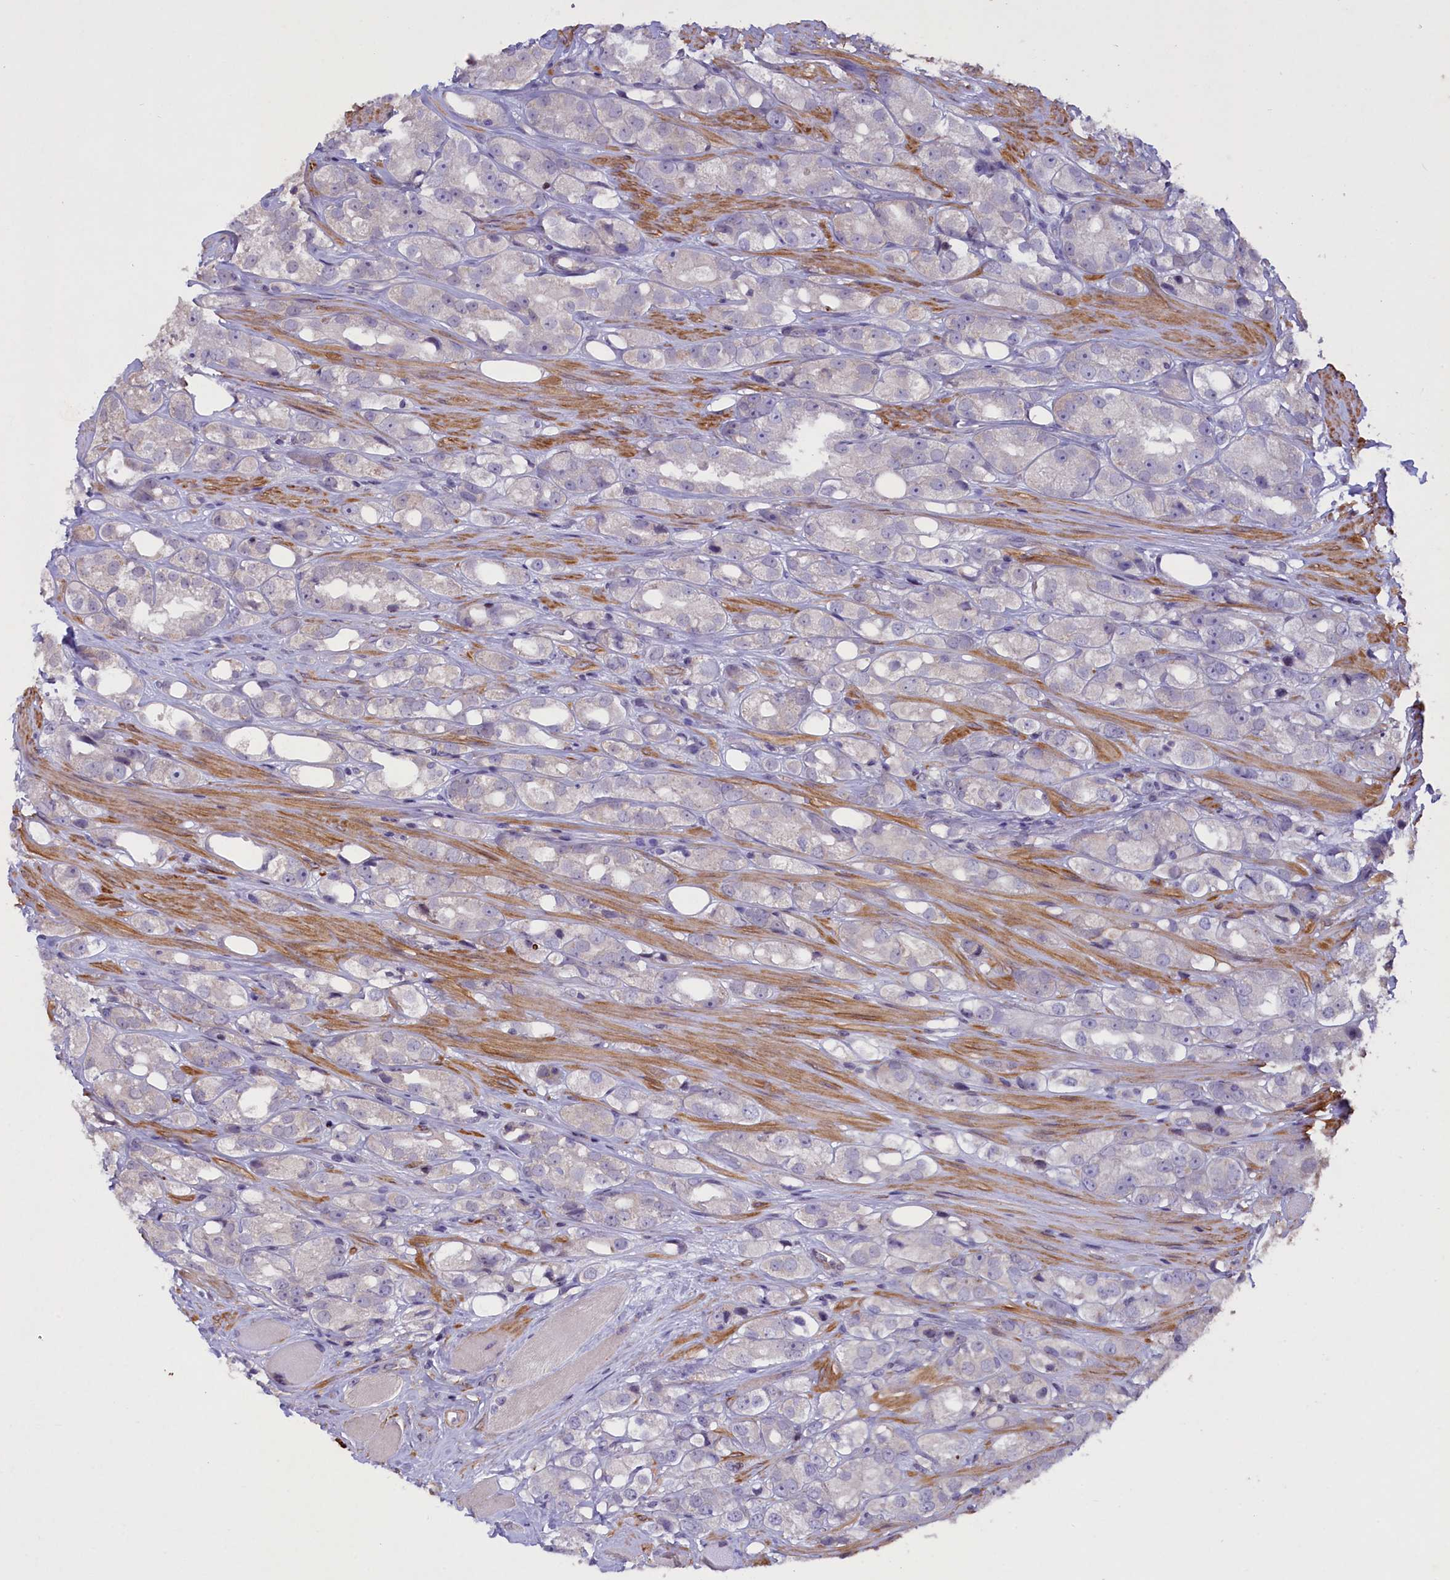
{"staining": {"intensity": "negative", "quantity": "none", "location": "none"}, "tissue": "prostate cancer", "cell_type": "Tumor cells", "image_type": "cancer", "snomed": [{"axis": "morphology", "description": "Adenocarcinoma, NOS"}, {"axis": "topography", "description": "Prostate"}], "caption": "Tumor cells are negative for protein expression in human prostate cancer (adenocarcinoma). Brightfield microscopy of IHC stained with DAB (3,3'-diaminobenzidine) (brown) and hematoxylin (blue), captured at high magnification.", "gene": "MAN2C1", "patient": {"sex": "male", "age": 79}}